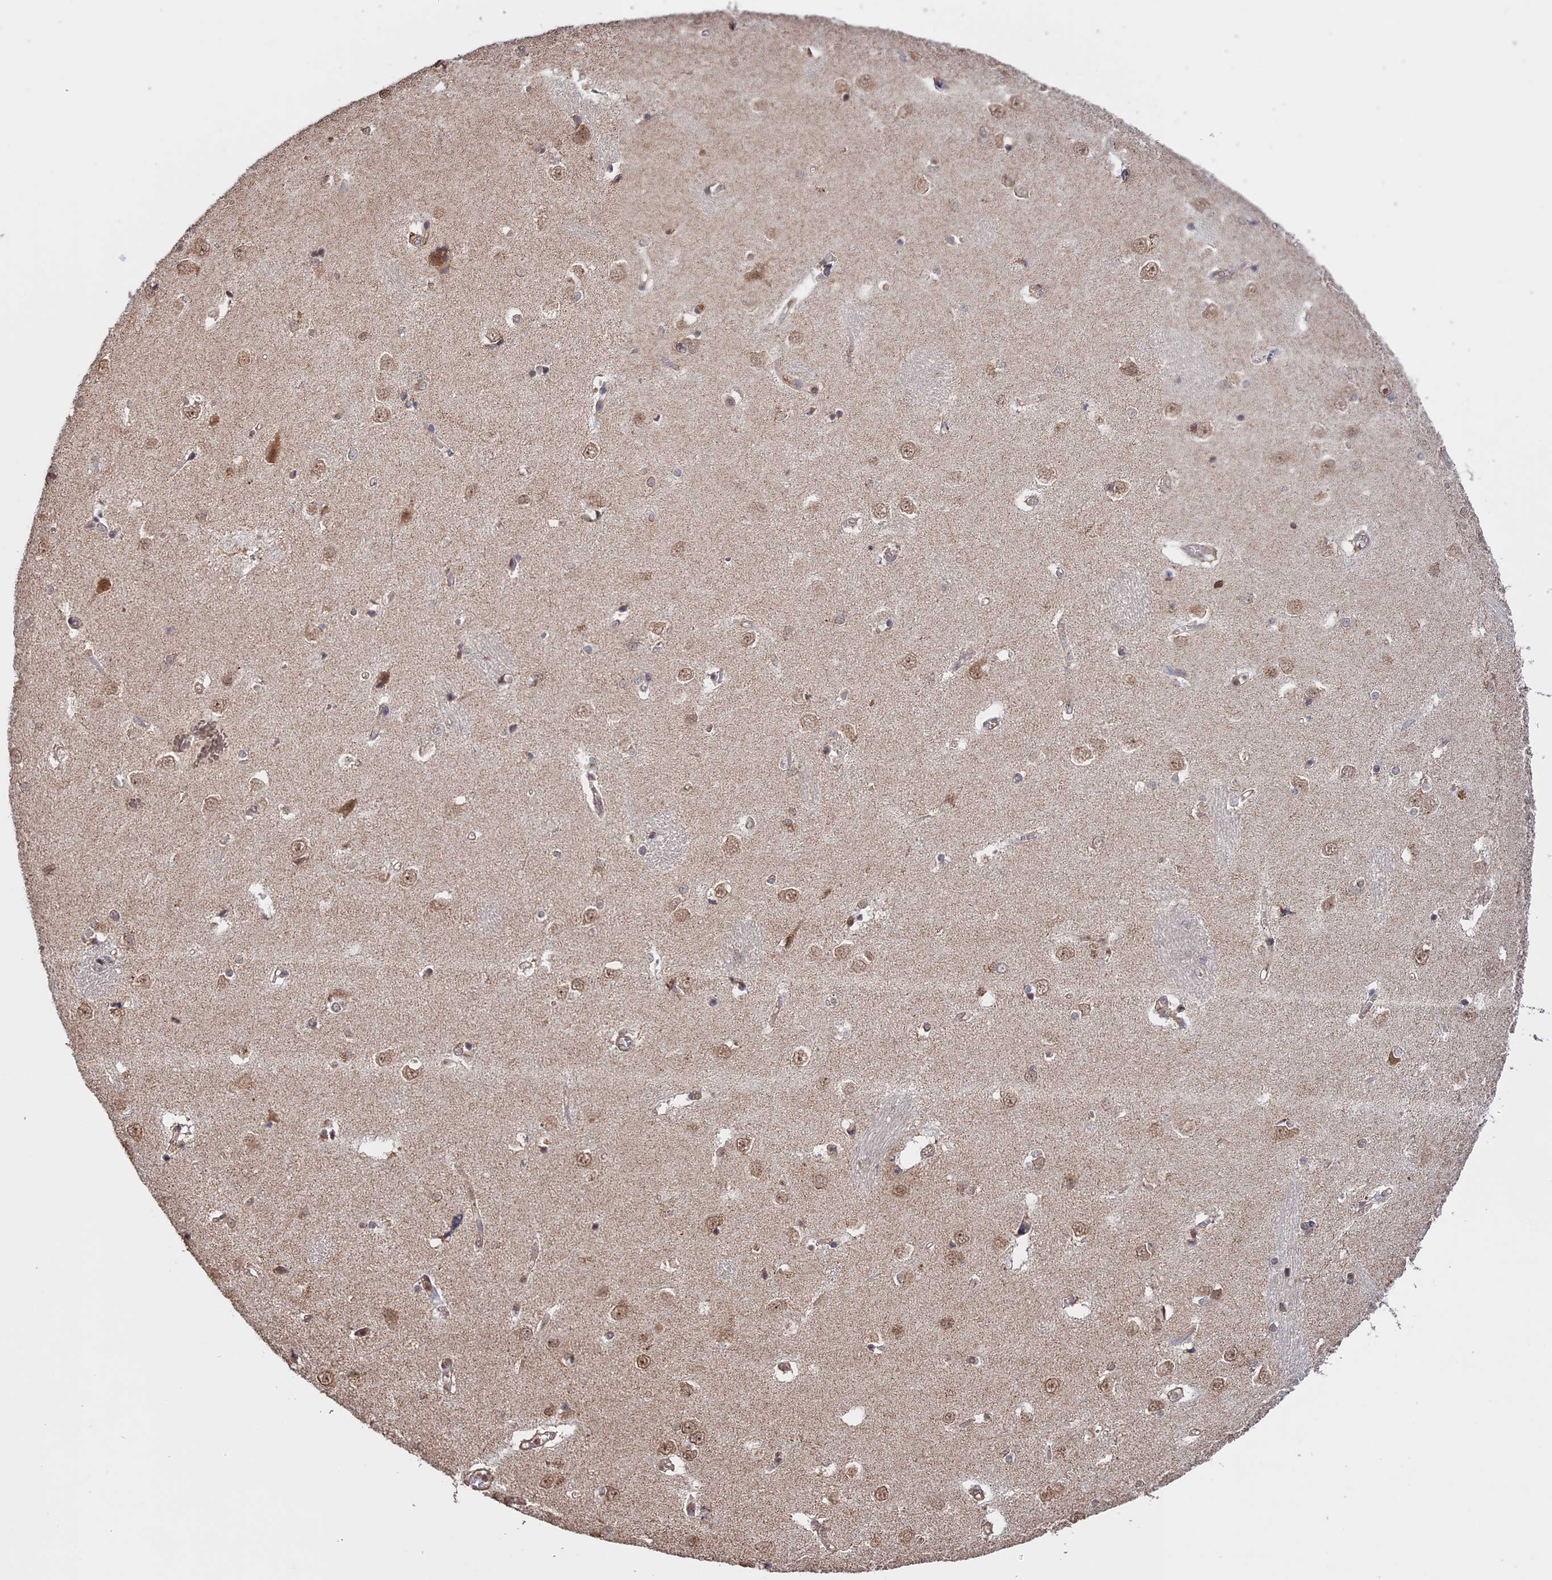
{"staining": {"intensity": "weak", "quantity": "<25%", "location": "cytoplasmic/membranous"}, "tissue": "caudate", "cell_type": "Glial cells", "image_type": "normal", "snomed": [{"axis": "morphology", "description": "Normal tissue, NOS"}, {"axis": "topography", "description": "Lateral ventricle wall"}], "caption": "A high-resolution image shows IHC staining of benign caudate, which displays no significant positivity in glial cells. The staining is performed using DAB brown chromogen with nuclei counter-stained in using hematoxylin.", "gene": "FAM210B", "patient": {"sex": "male", "age": 37}}